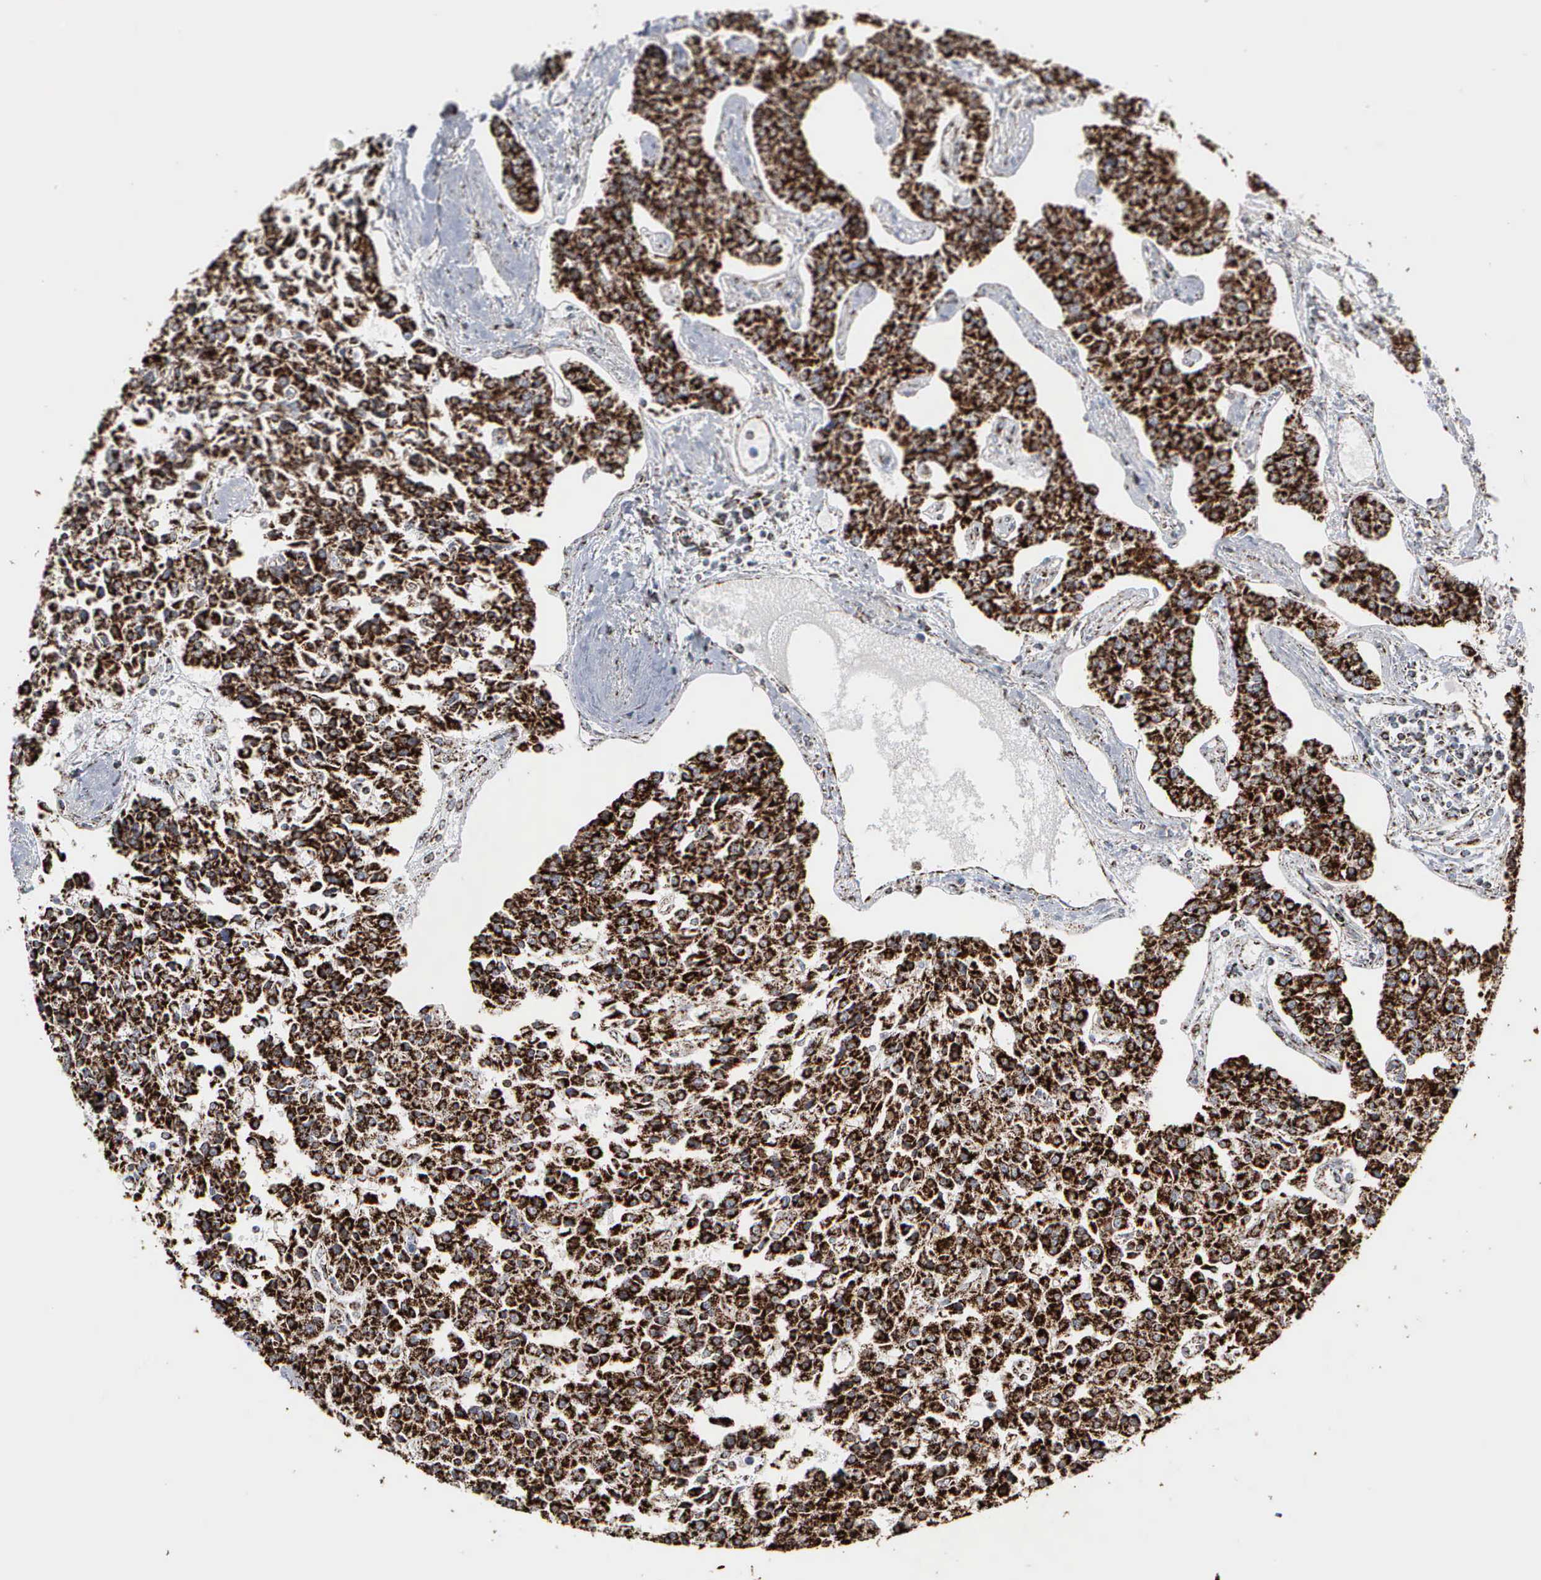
{"staining": {"intensity": "strong", "quantity": ">75%", "location": "cytoplasmic/membranous"}, "tissue": "carcinoid", "cell_type": "Tumor cells", "image_type": "cancer", "snomed": [{"axis": "morphology", "description": "Carcinoid, malignant, NOS"}, {"axis": "topography", "description": "Stomach"}], "caption": "A micrograph showing strong cytoplasmic/membranous expression in about >75% of tumor cells in carcinoid, as visualized by brown immunohistochemical staining.", "gene": "HSPA9", "patient": {"sex": "female", "age": 76}}